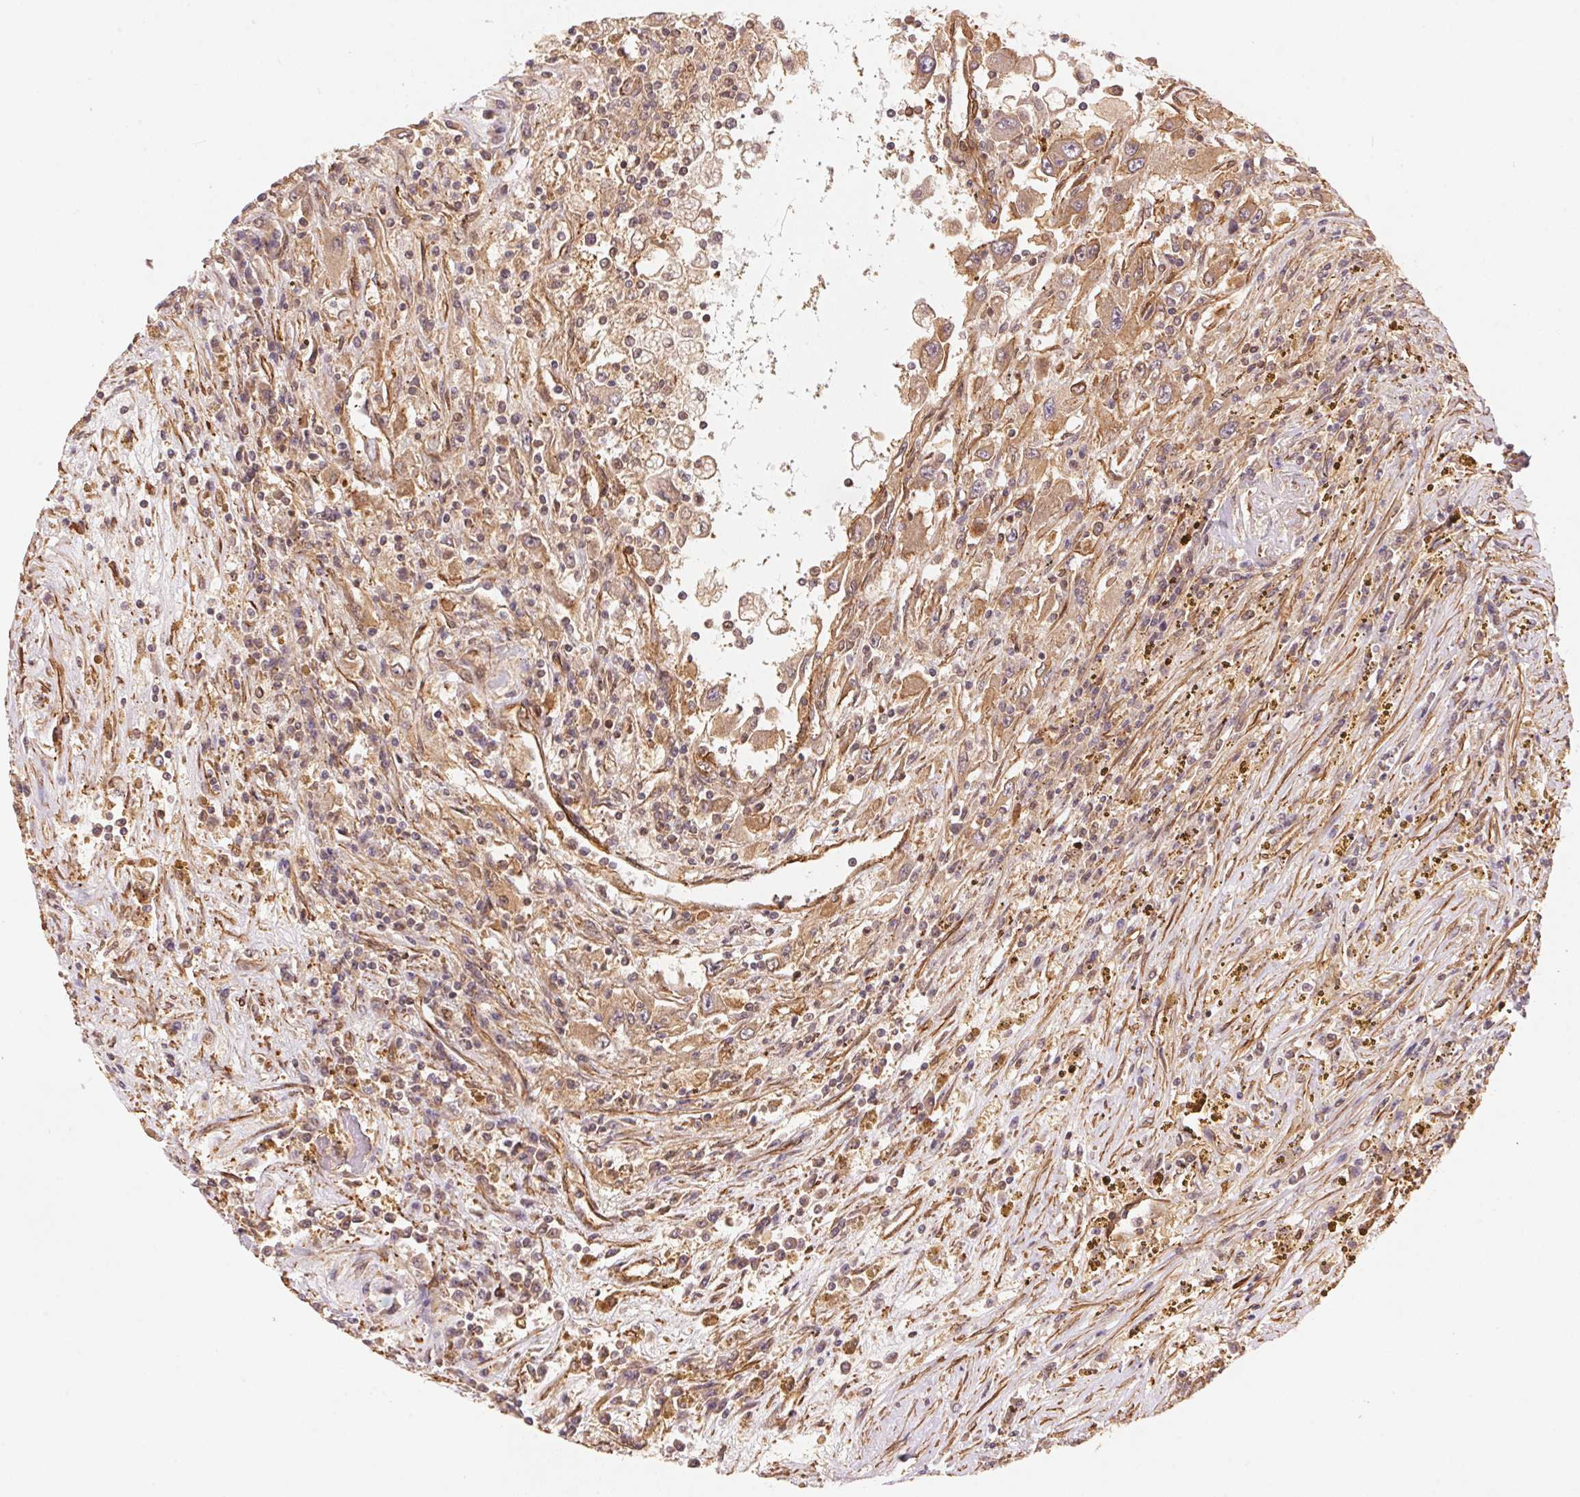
{"staining": {"intensity": "moderate", "quantity": ">75%", "location": "cytoplasmic/membranous"}, "tissue": "renal cancer", "cell_type": "Tumor cells", "image_type": "cancer", "snomed": [{"axis": "morphology", "description": "Adenocarcinoma, NOS"}, {"axis": "topography", "description": "Kidney"}], "caption": "Immunohistochemical staining of renal cancer displays moderate cytoplasmic/membranous protein positivity in about >75% of tumor cells.", "gene": "TNIP2", "patient": {"sex": "female", "age": 67}}